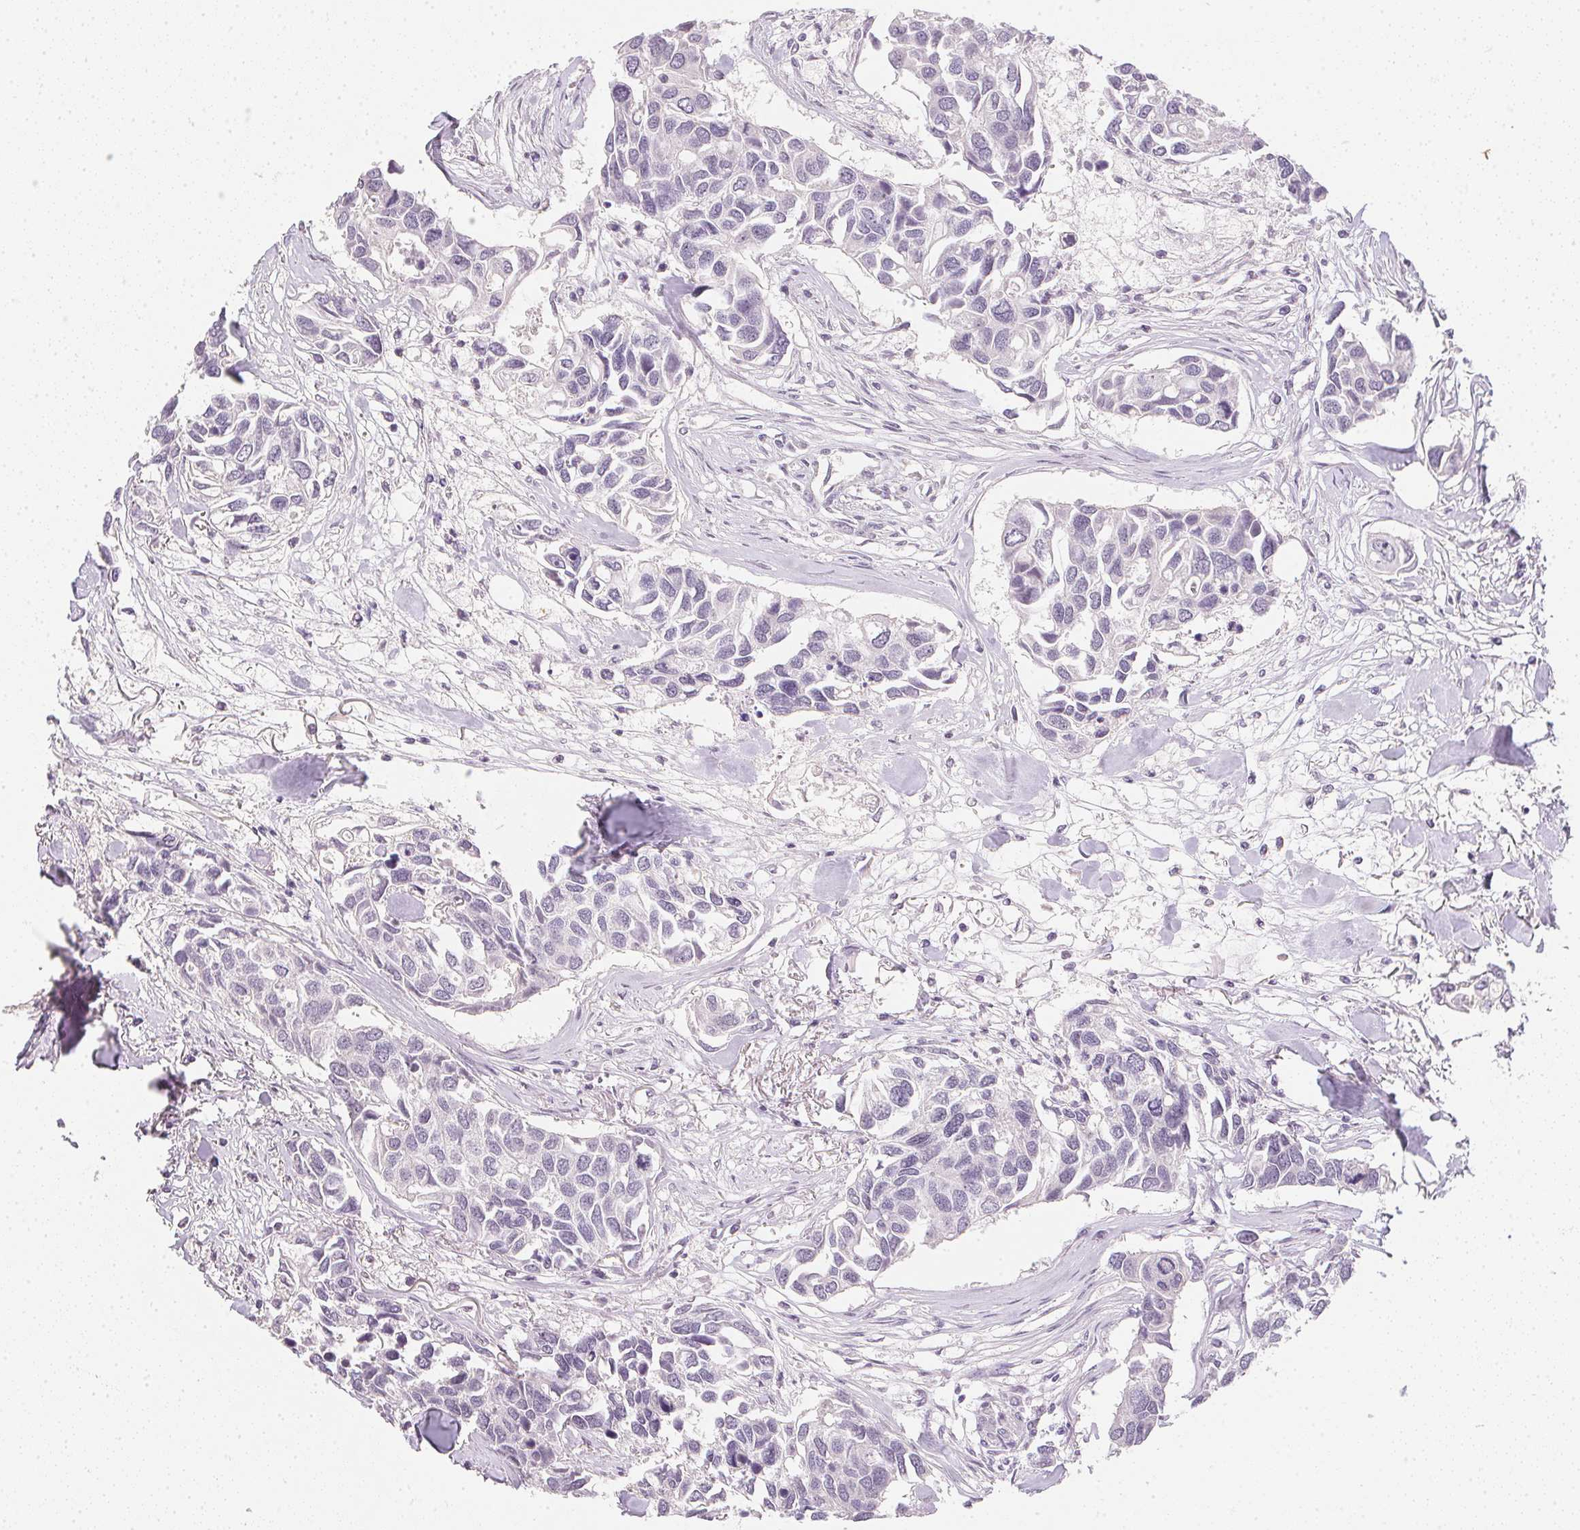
{"staining": {"intensity": "negative", "quantity": "none", "location": "none"}, "tissue": "breast cancer", "cell_type": "Tumor cells", "image_type": "cancer", "snomed": [{"axis": "morphology", "description": "Duct carcinoma"}, {"axis": "topography", "description": "Breast"}], "caption": "Breast cancer (intraductal carcinoma) stained for a protein using immunohistochemistry demonstrates no expression tumor cells.", "gene": "PPY", "patient": {"sex": "female", "age": 83}}